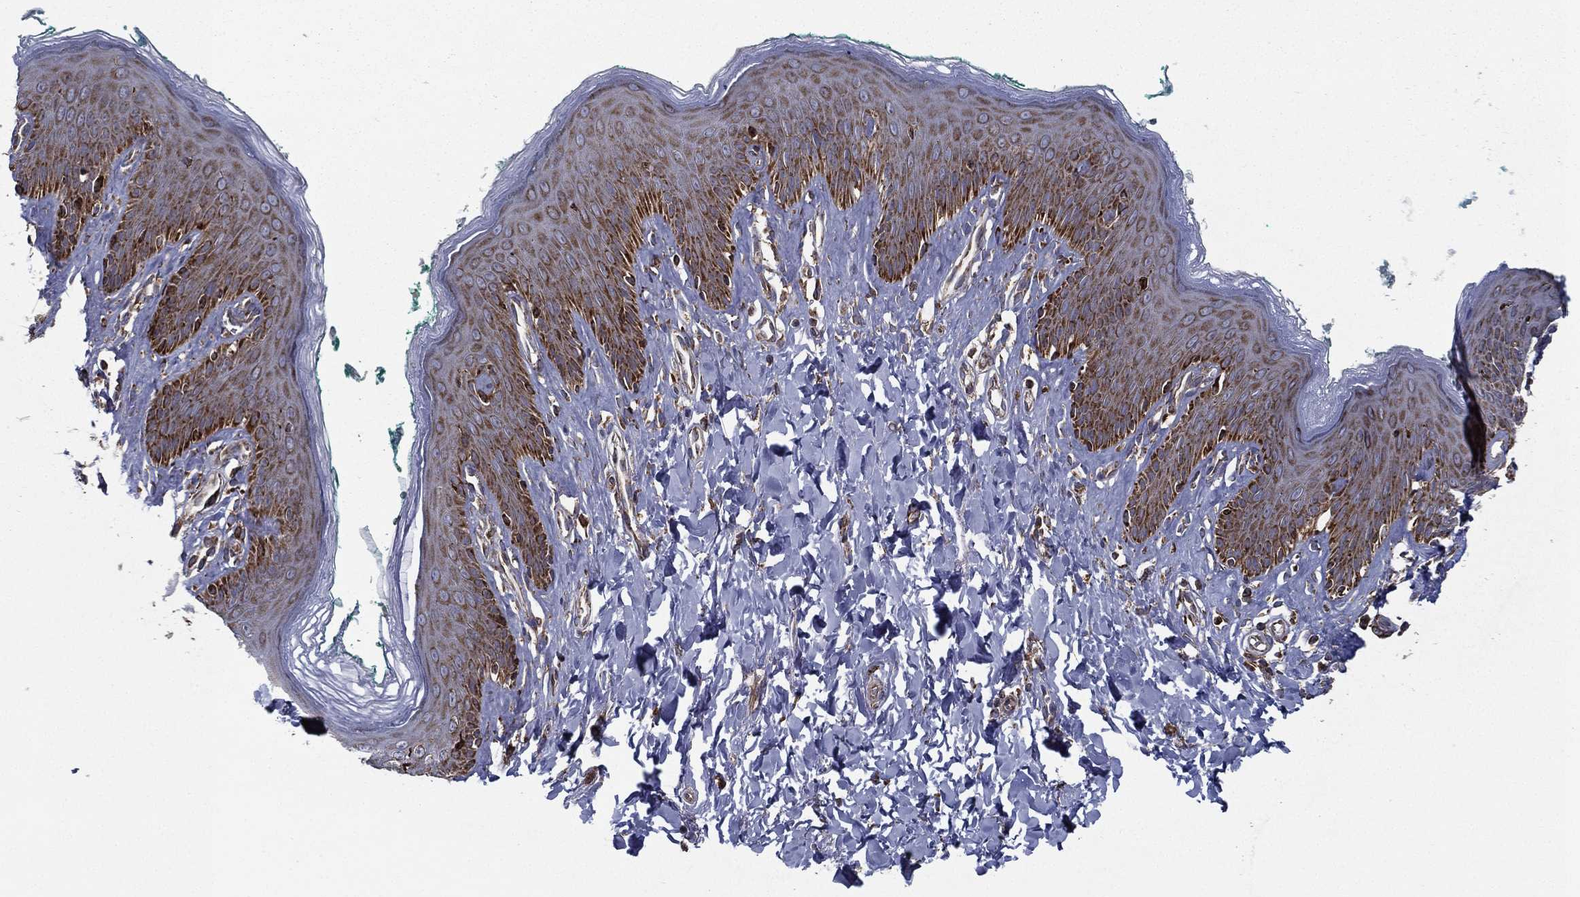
{"staining": {"intensity": "strong", "quantity": "25%-75%", "location": "cytoplasmic/membranous"}, "tissue": "skin", "cell_type": "Epidermal cells", "image_type": "normal", "snomed": [{"axis": "morphology", "description": "Normal tissue, NOS"}, {"axis": "topography", "description": "Vulva"}], "caption": "DAB immunohistochemical staining of unremarkable skin demonstrates strong cytoplasmic/membranous protein positivity in about 25%-75% of epidermal cells.", "gene": "MT", "patient": {"sex": "female", "age": 66}}